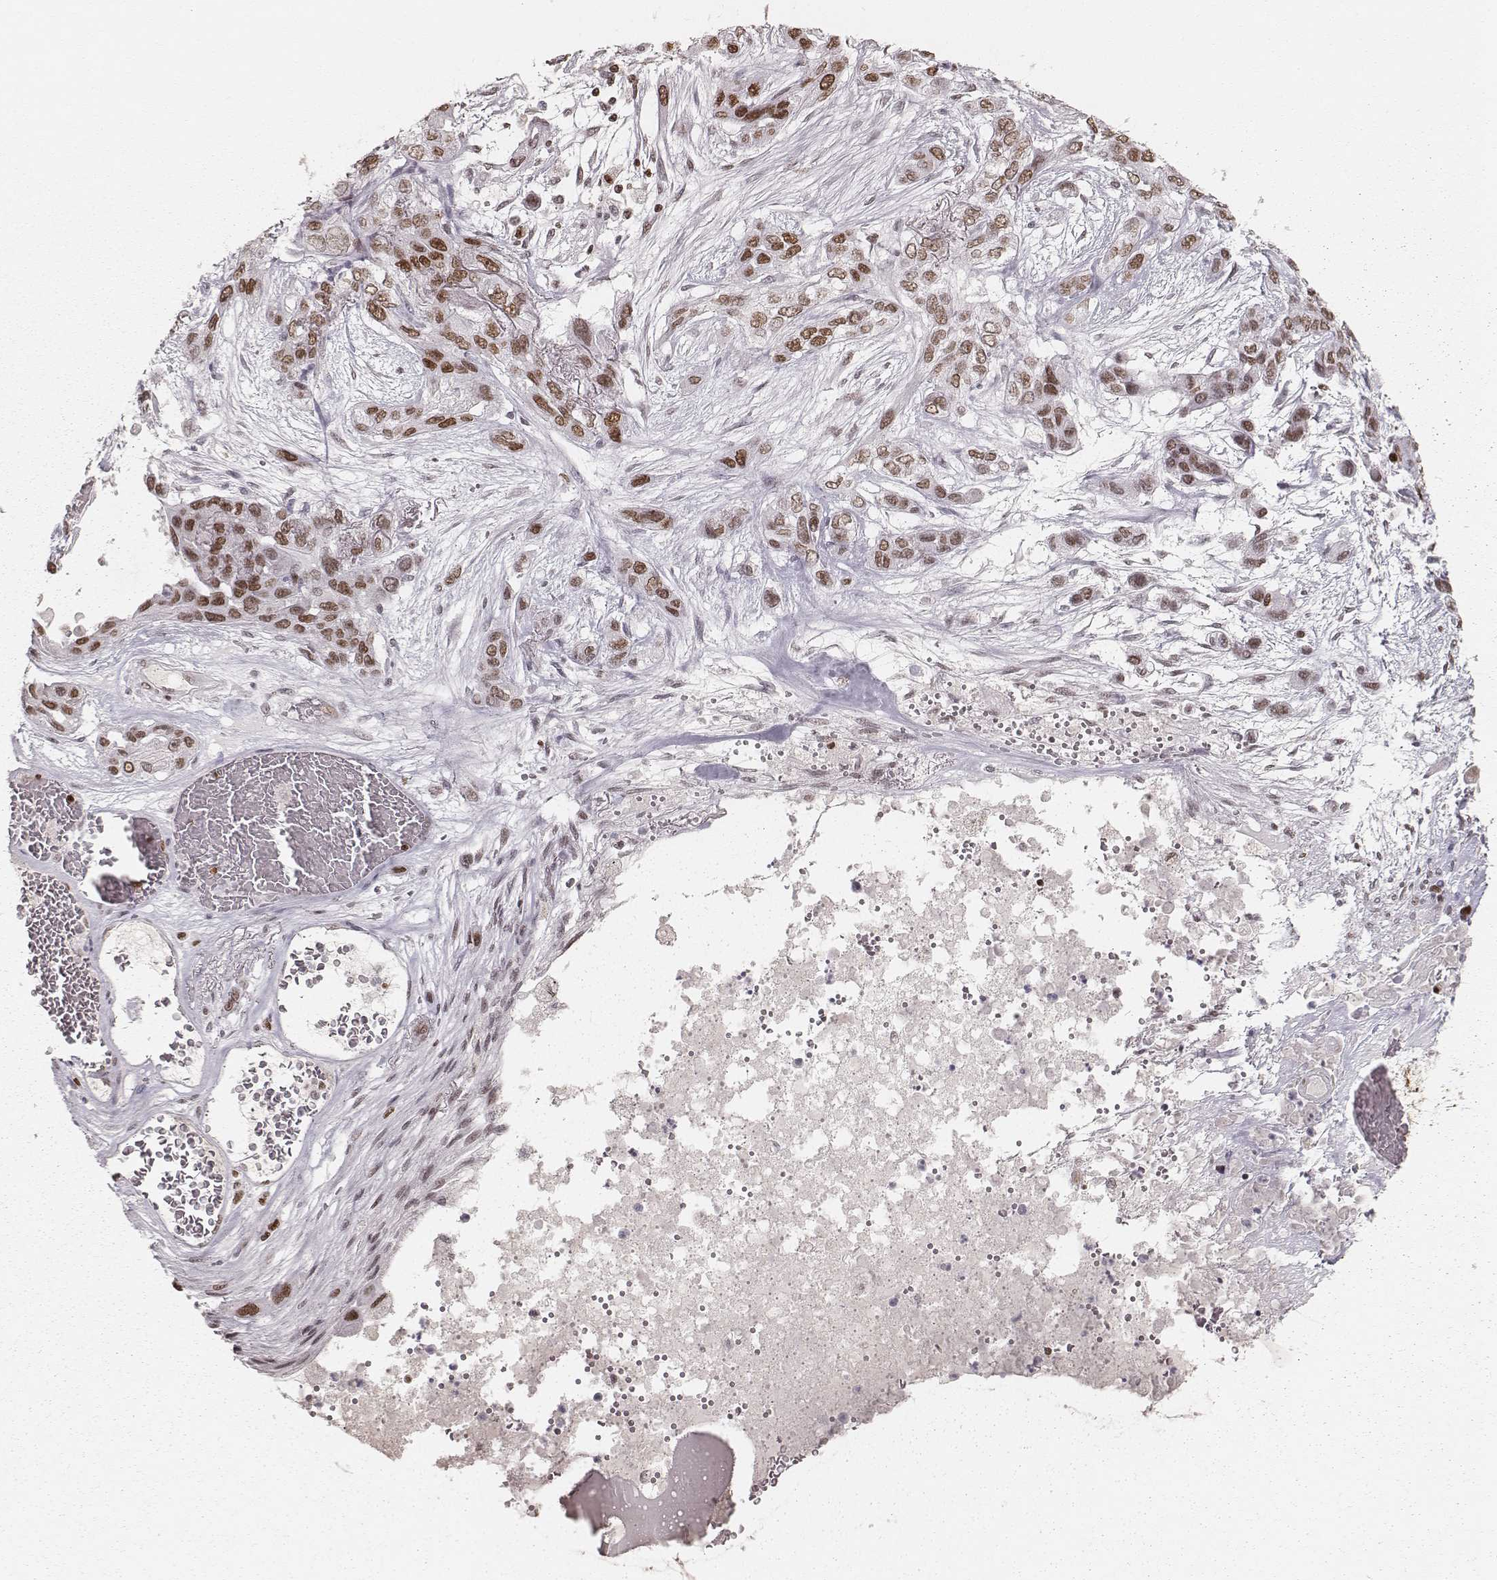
{"staining": {"intensity": "moderate", "quantity": ">75%", "location": "nuclear"}, "tissue": "lung cancer", "cell_type": "Tumor cells", "image_type": "cancer", "snomed": [{"axis": "morphology", "description": "Squamous cell carcinoma, NOS"}, {"axis": "topography", "description": "Lung"}], "caption": "This micrograph shows lung cancer stained with immunohistochemistry (IHC) to label a protein in brown. The nuclear of tumor cells show moderate positivity for the protein. Nuclei are counter-stained blue.", "gene": "PARP1", "patient": {"sex": "female", "age": 70}}